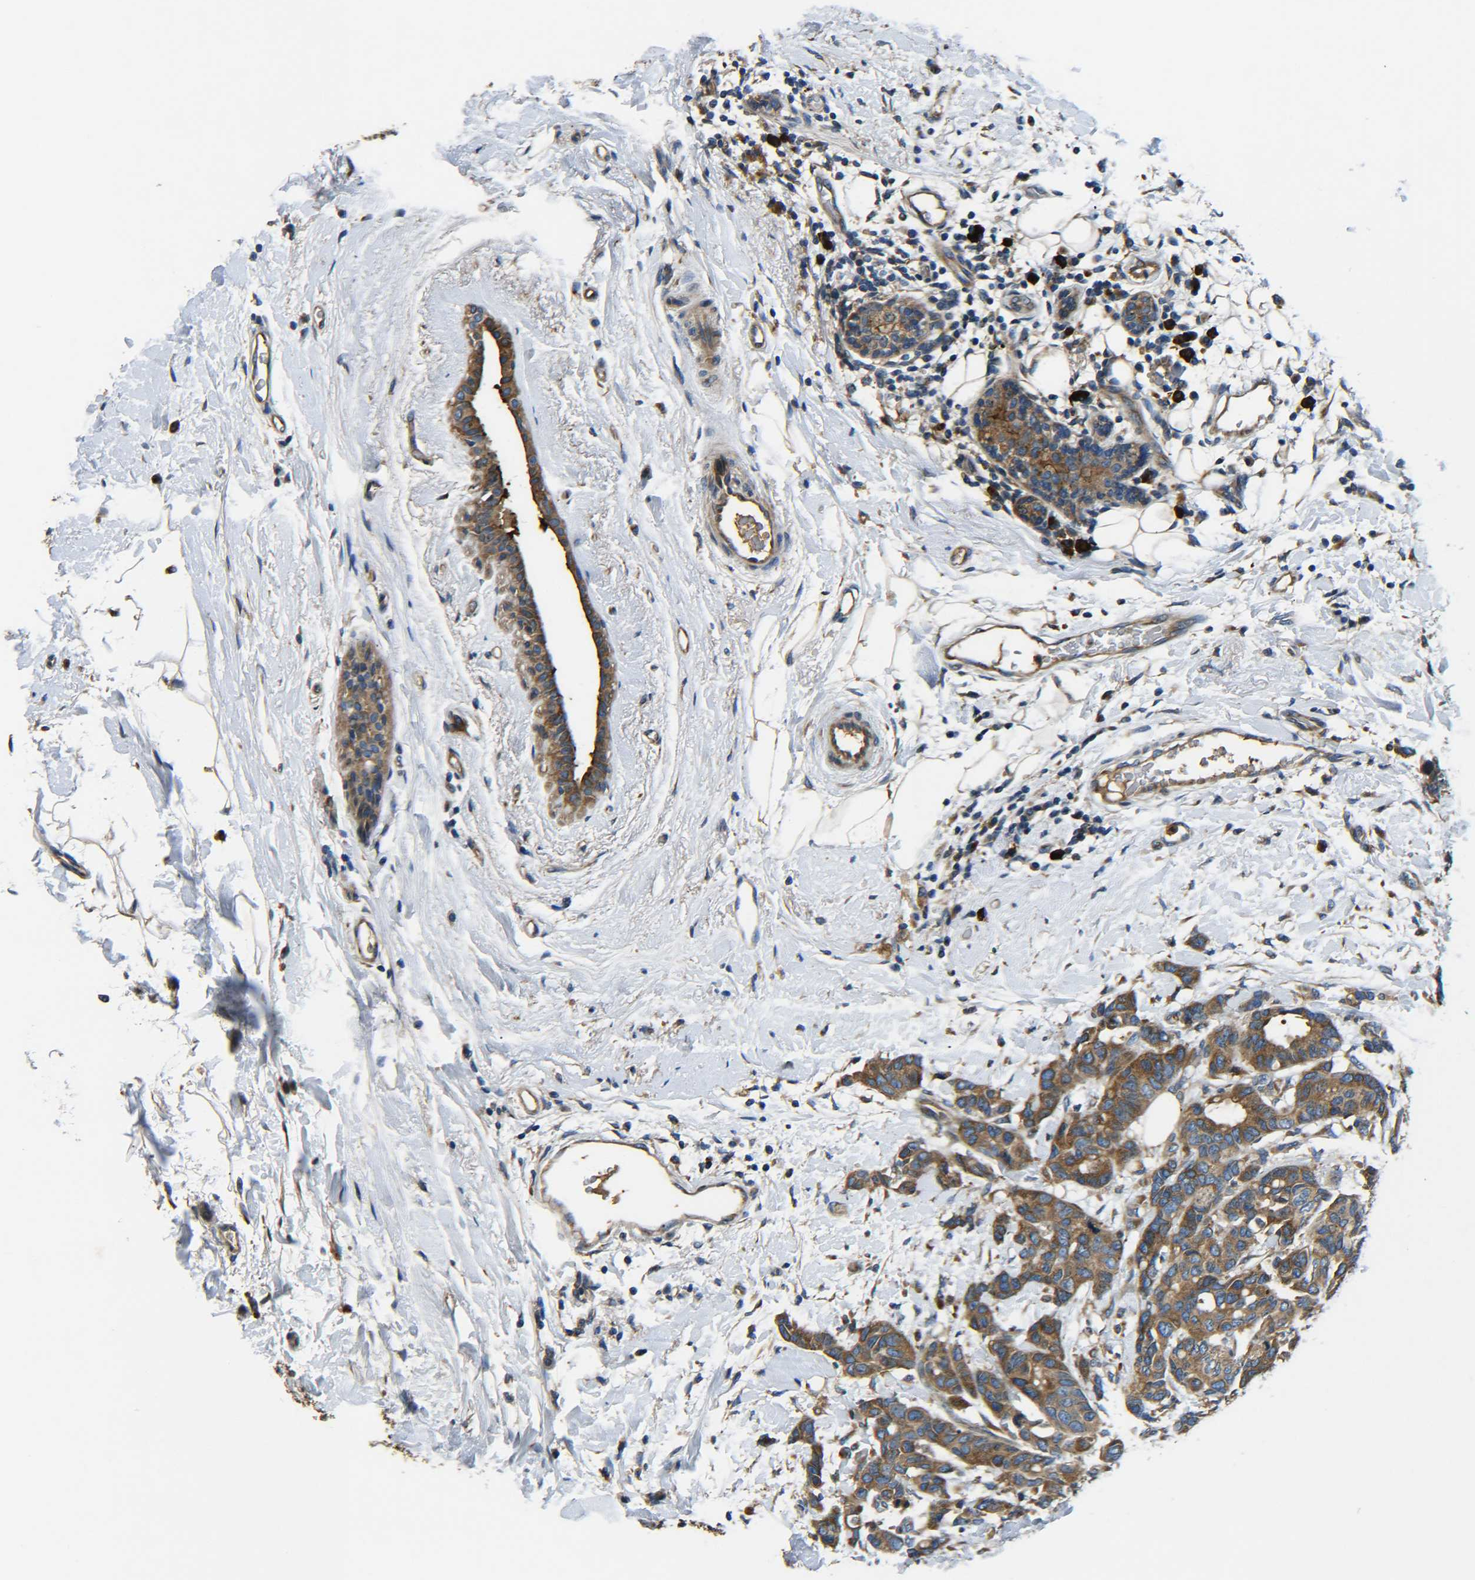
{"staining": {"intensity": "moderate", "quantity": ">75%", "location": "cytoplasmic/membranous"}, "tissue": "breast cancer", "cell_type": "Tumor cells", "image_type": "cancer", "snomed": [{"axis": "morphology", "description": "Duct carcinoma"}, {"axis": "topography", "description": "Breast"}], "caption": "Tumor cells show medium levels of moderate cytoplasmic/membranous positivity in approximately >75% of cells in breast infiltrating ductal carcinoma.", "gene": "RAB1B", "patient": {"sex": "female", "age": 87}}